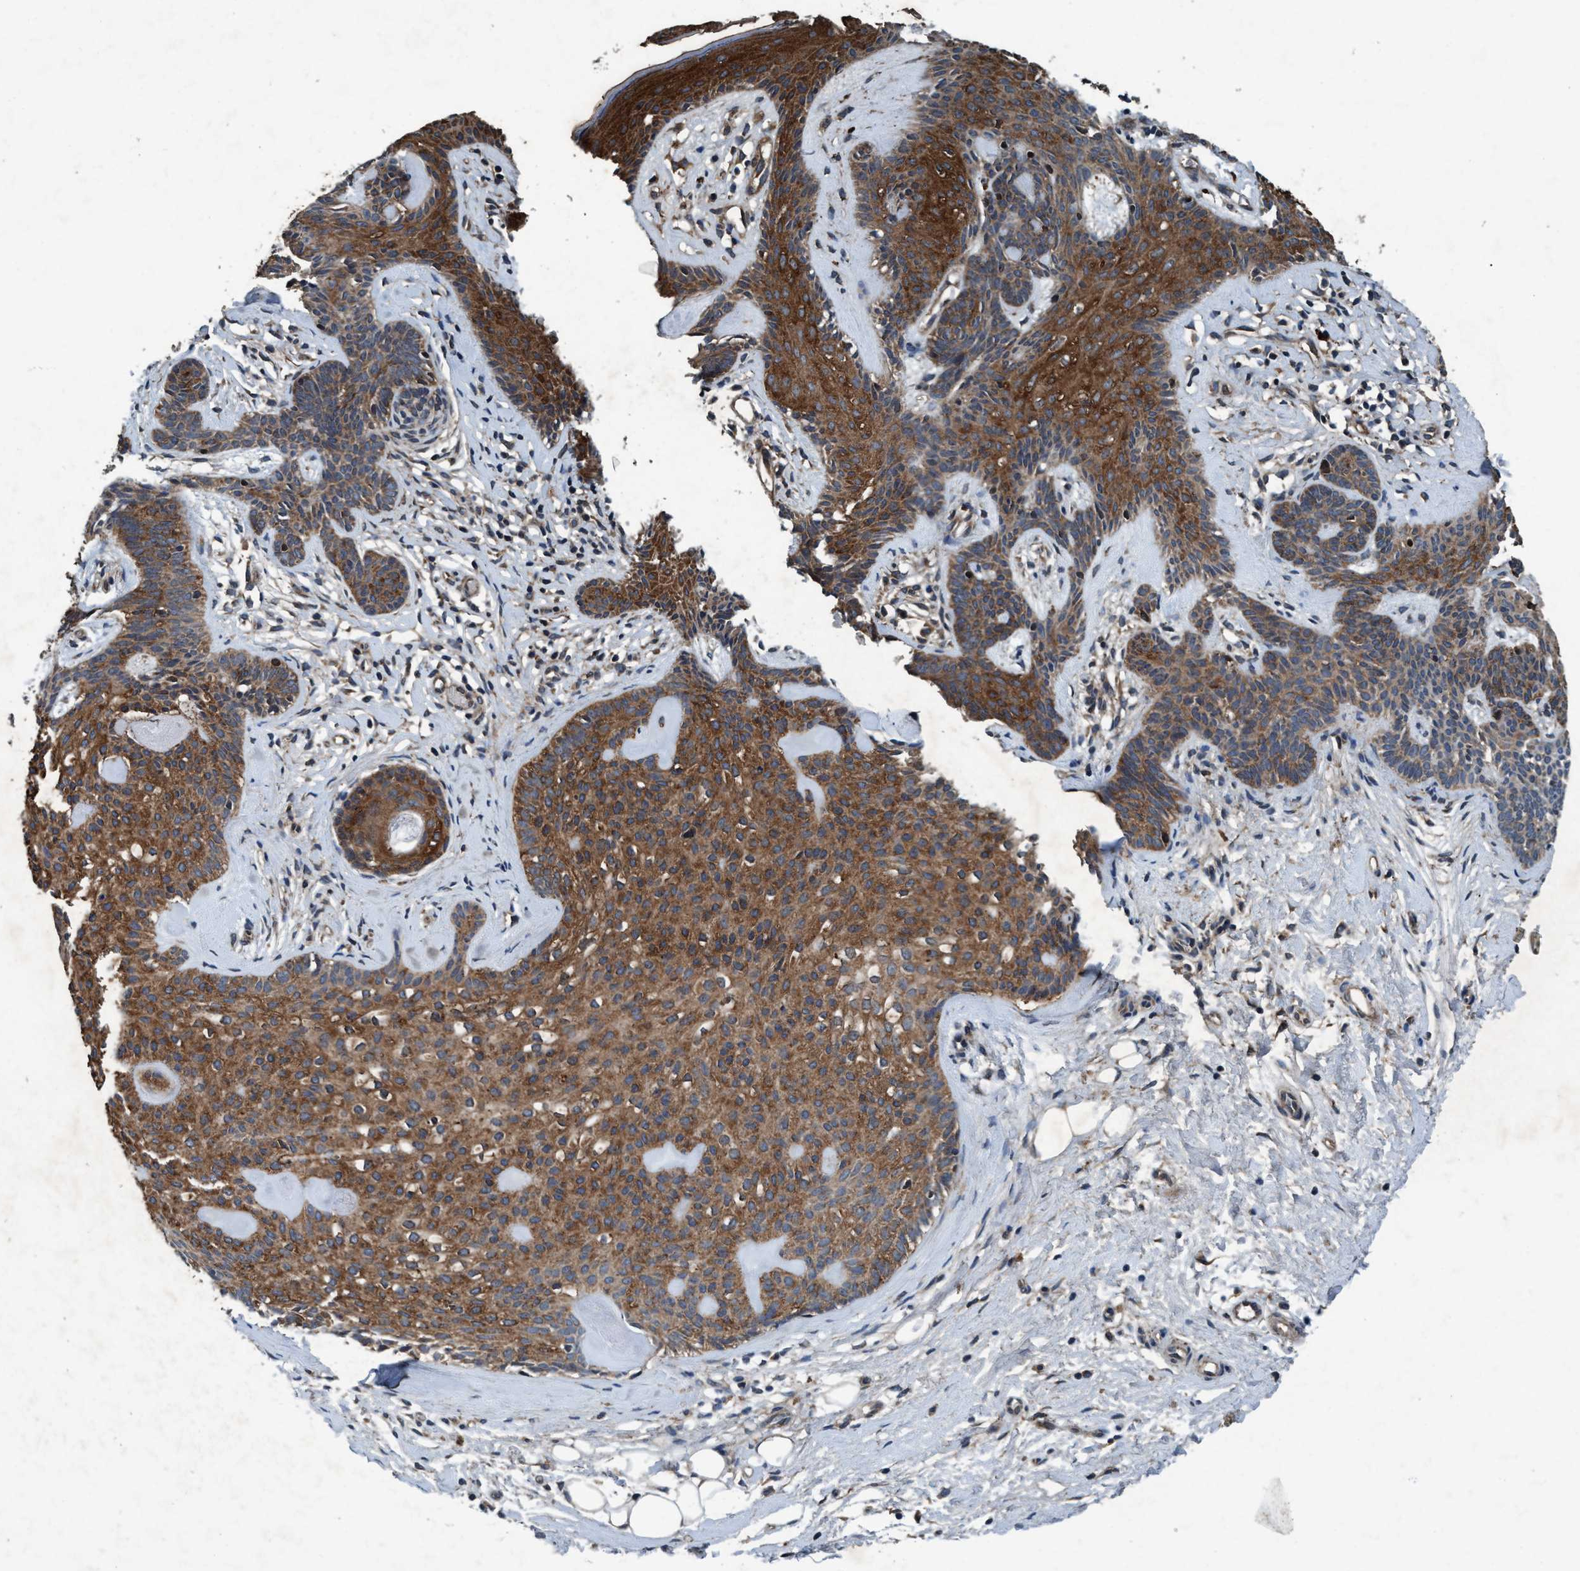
{"staining": {"intensity": "moderate", "quantity": ">75%", "location": "cytoplasmic/membranous"}, "tissue": "skin cancer", "cell_type": "Tumor cells", "image_type": "cancer", "snomed": [{"axis": "morphology", "description": "Developmental malformation"}, {"axis": "morphology", "description": "Basal cell carcinoma"}, {"axis": "topography", "description": "Skin"}], "caption": "Skin cancer (basal cell carcinoma) tissue demonstrates moderate cytoplasmic/membranous expression in about >75% of tumor cells (brown staining indicates protein expression, while blue staining denotes nuclei).", "gene": "AKT1S1", "patient": {"sex": "female", "age": 62}}